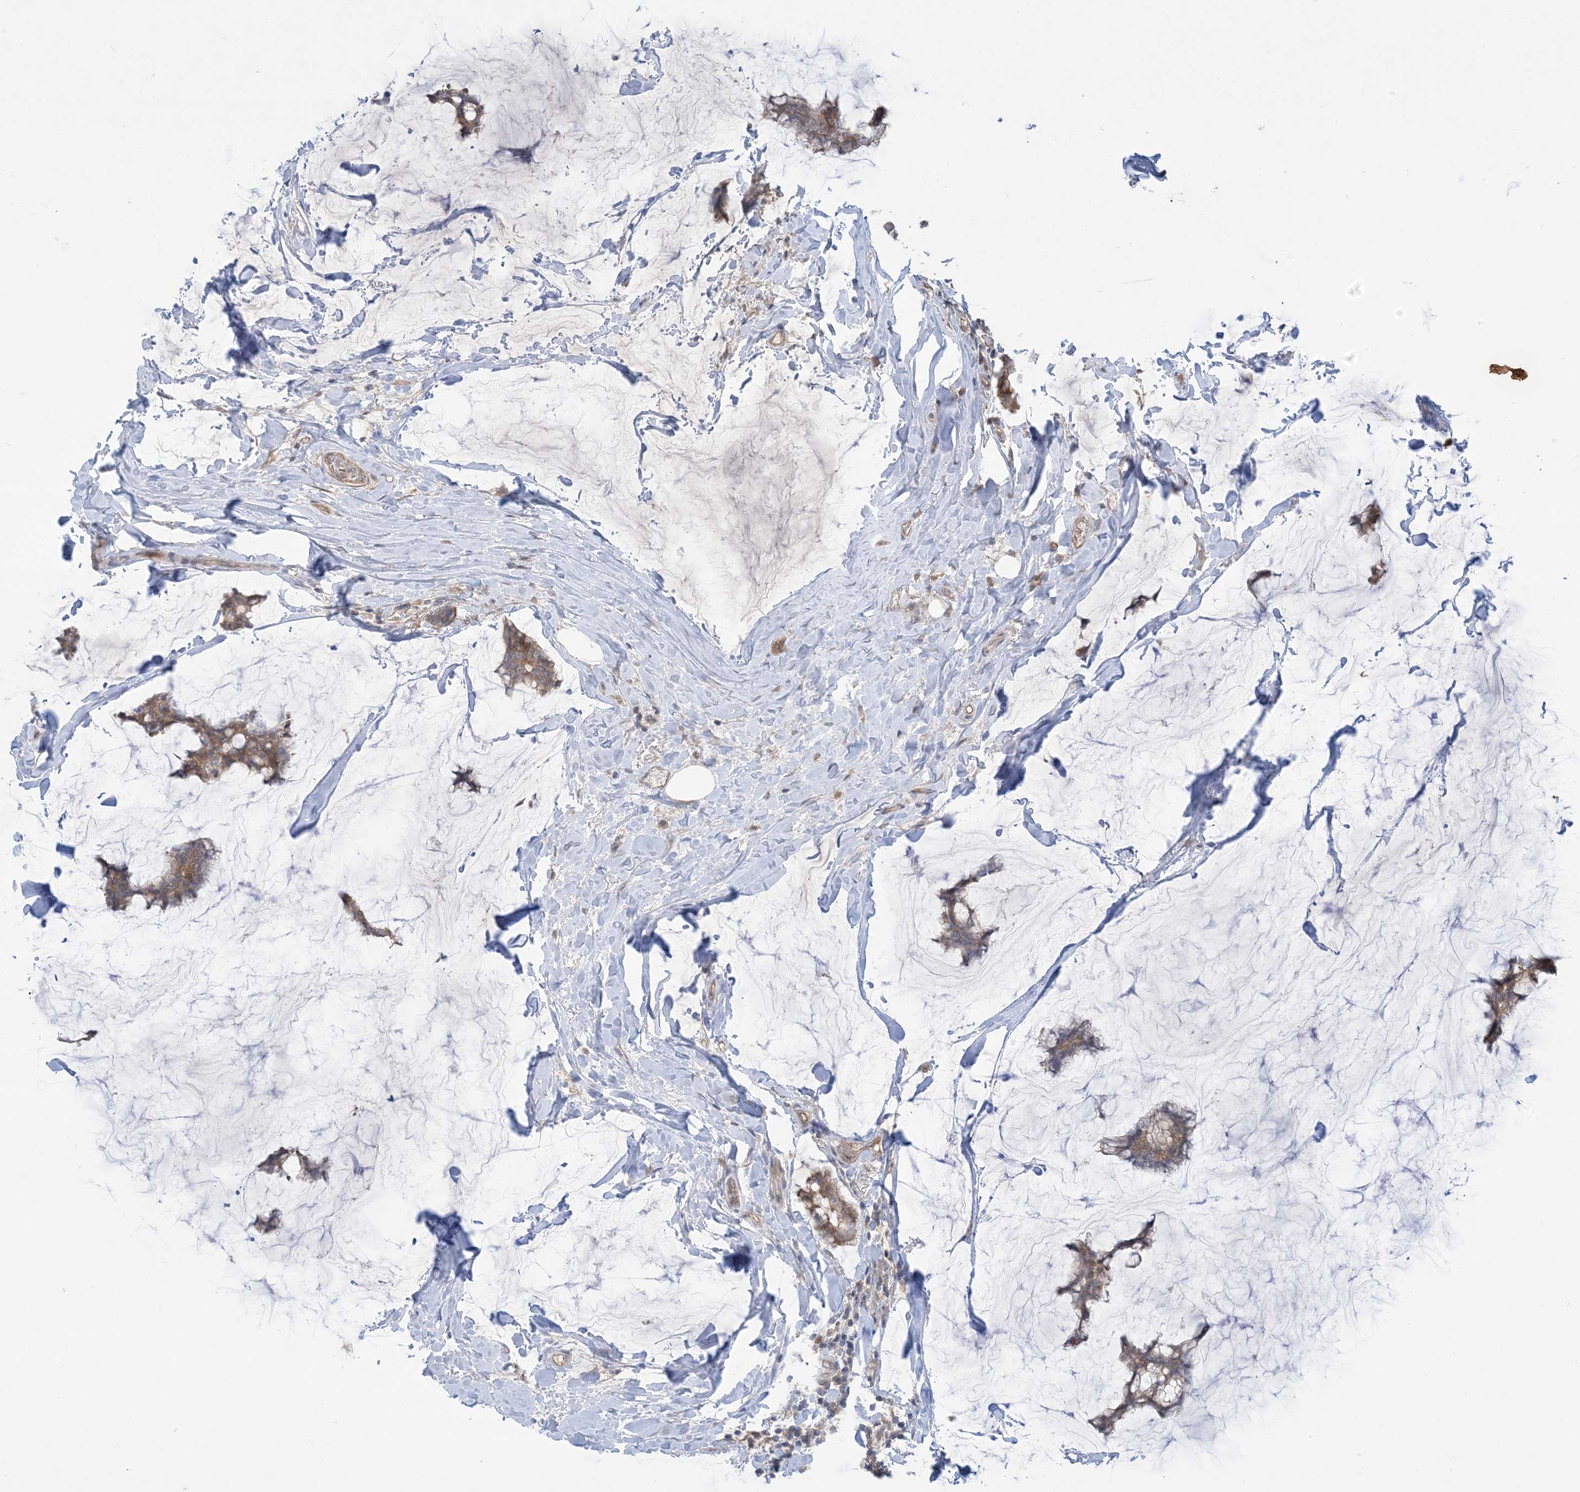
{"staining": {"intensity": "moderate", "quantity": ">75%", "location": "cytoplasmic/membranous"}, "tissue": "breast cancer", "cell_type": "Tumor cells", "image_type": "cancer", "snomed": [{"axis": "morphology", "description": "Duct carcinoma"}, {"axis": "topography", "description": "Breast"}], "caption": "Human breast intraductal carcinoma stained with a brown dye demonstrates moderate cytoplasmic/membranous positive positivity in approximately >75% of tumor cells.", "gene": "CCNY", "patient": {"sex": "female", "age": 93}}